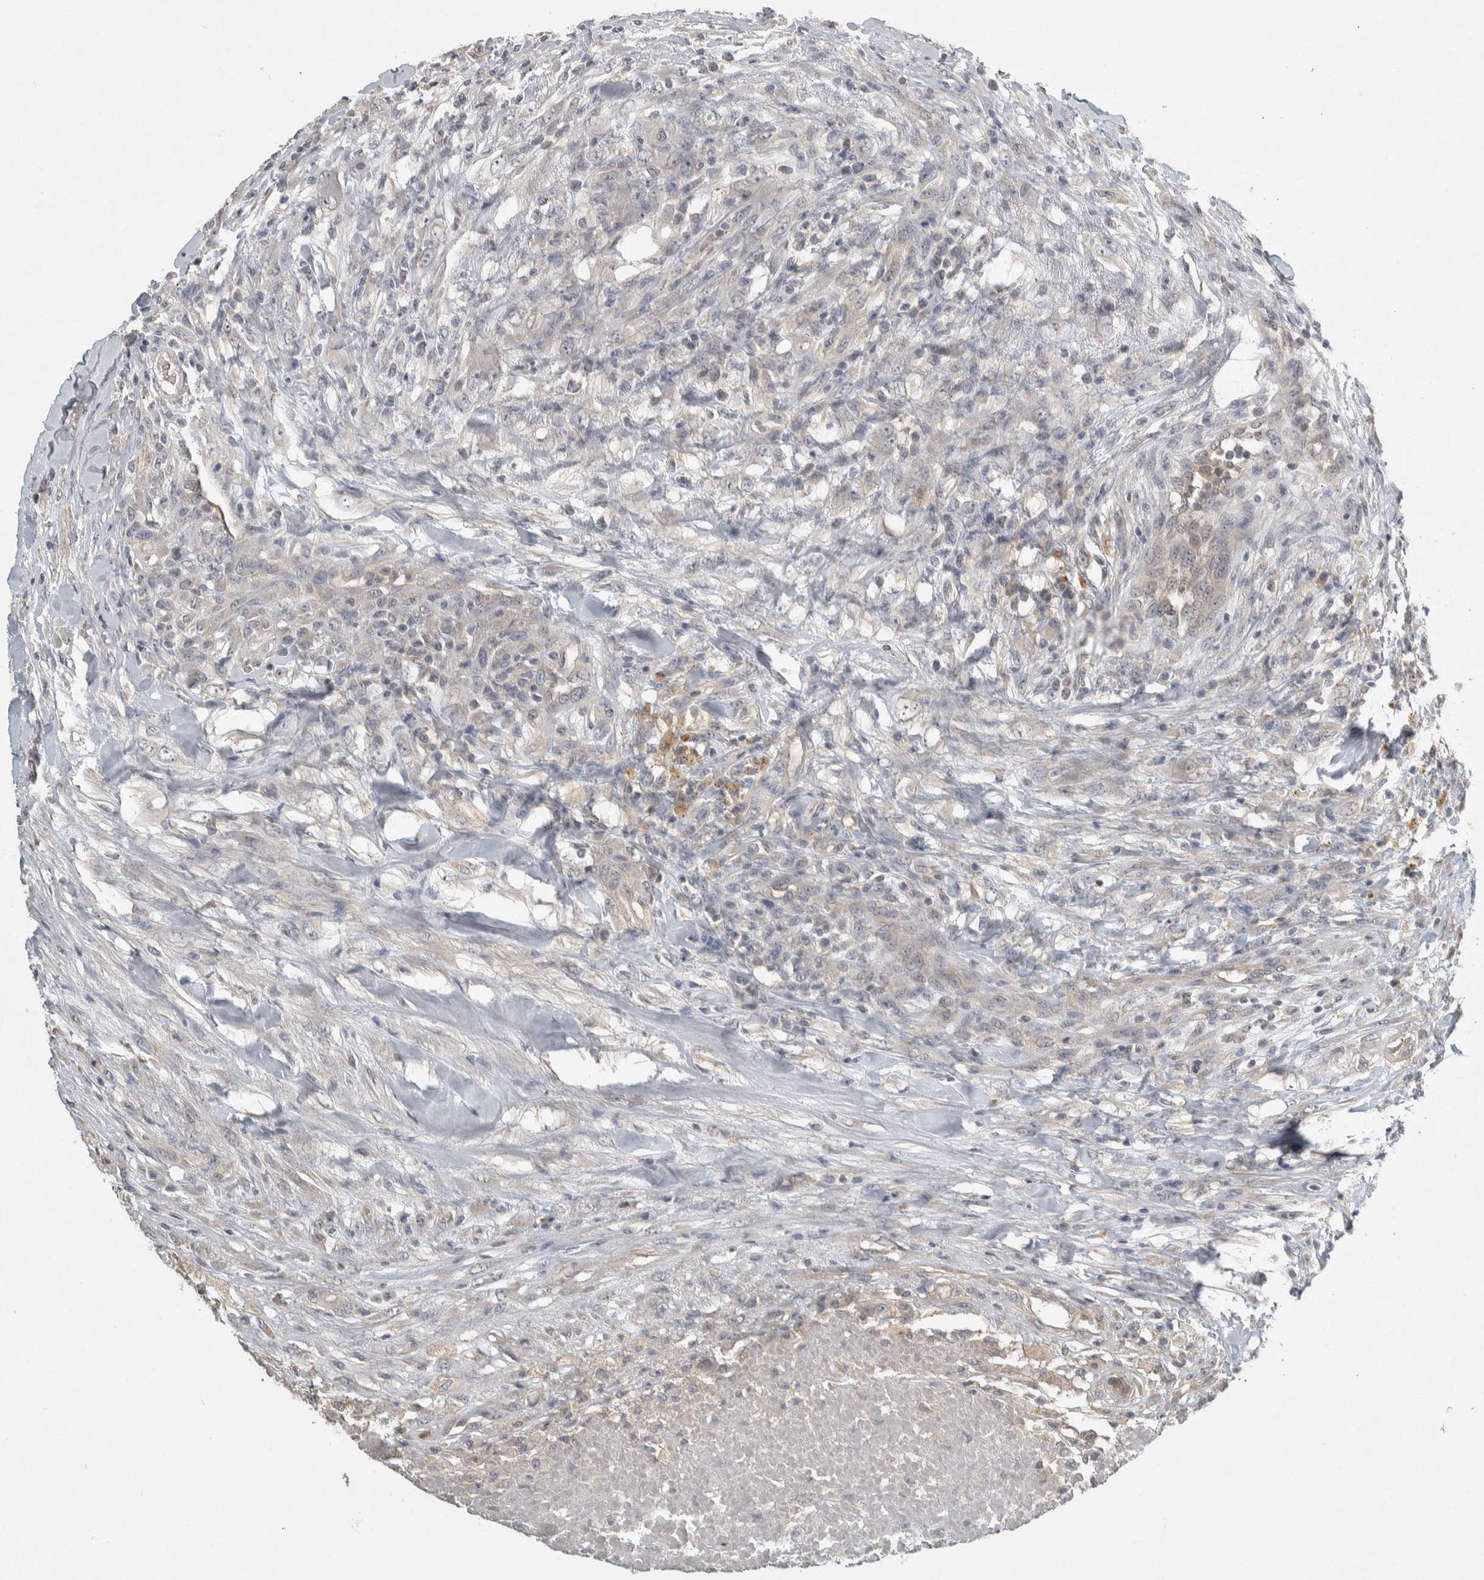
{"staining": {"intensity": "negative", "quantity": "none", "location": "none"}, "tissue": "testis cancer", "cell_type": "Tumor cells", "image_type": "cancer", "snomed": [{"axis": "morphology", "description": "Seminoma, NOS"}, {"axis": "topography", "description": "Testis"}], "caption": "Testis seminoma was stained to show a protein in brown. There is no significant positivity in tumor cells.", "gene": "EIF3H", "patient": {"sex": "male", "age": 59}}